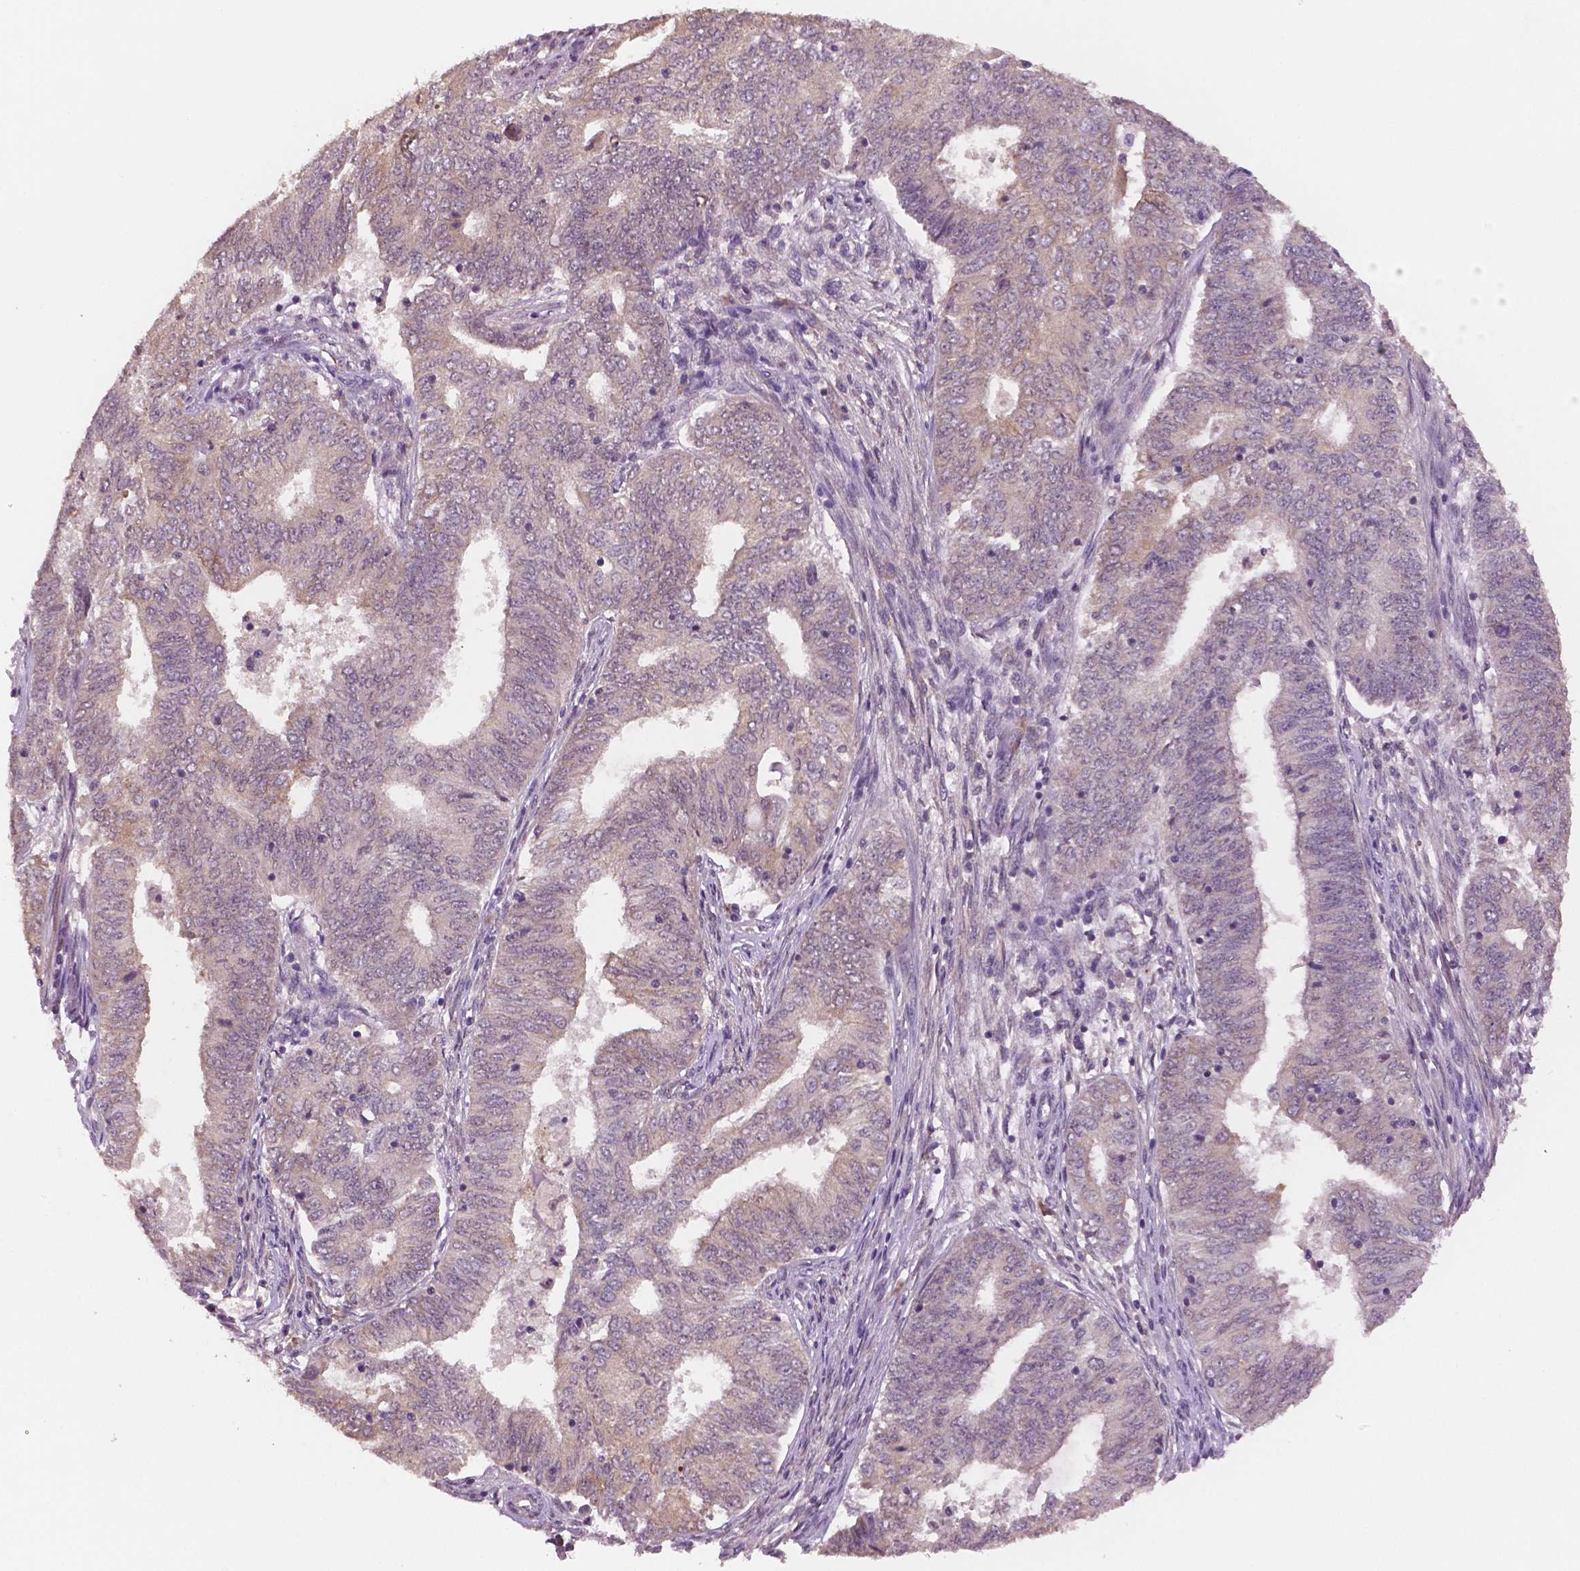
{"staining": {"intensity": "weak", "quantity": "25%-75%", "location": "cytoplasmic/membranous"}, "tissue": "endometrial cancer", "cell_type": "Tumor cells", "image_type": "cancer", "snomed": [{"axis": "morphology", "description": "Adenocarcinoma, NOS"}, {"axis": "topography", "description": "Endometrium"}], "caption": "Immunohistochemistry of human adenocarcinoma (endometrial) reveals low levels of weak cytoplasmic/membranous expression in approximately 25%-75% of tumor cells.", "gene": "STAT3", "patient": {"sex": "female", "age": 62}}